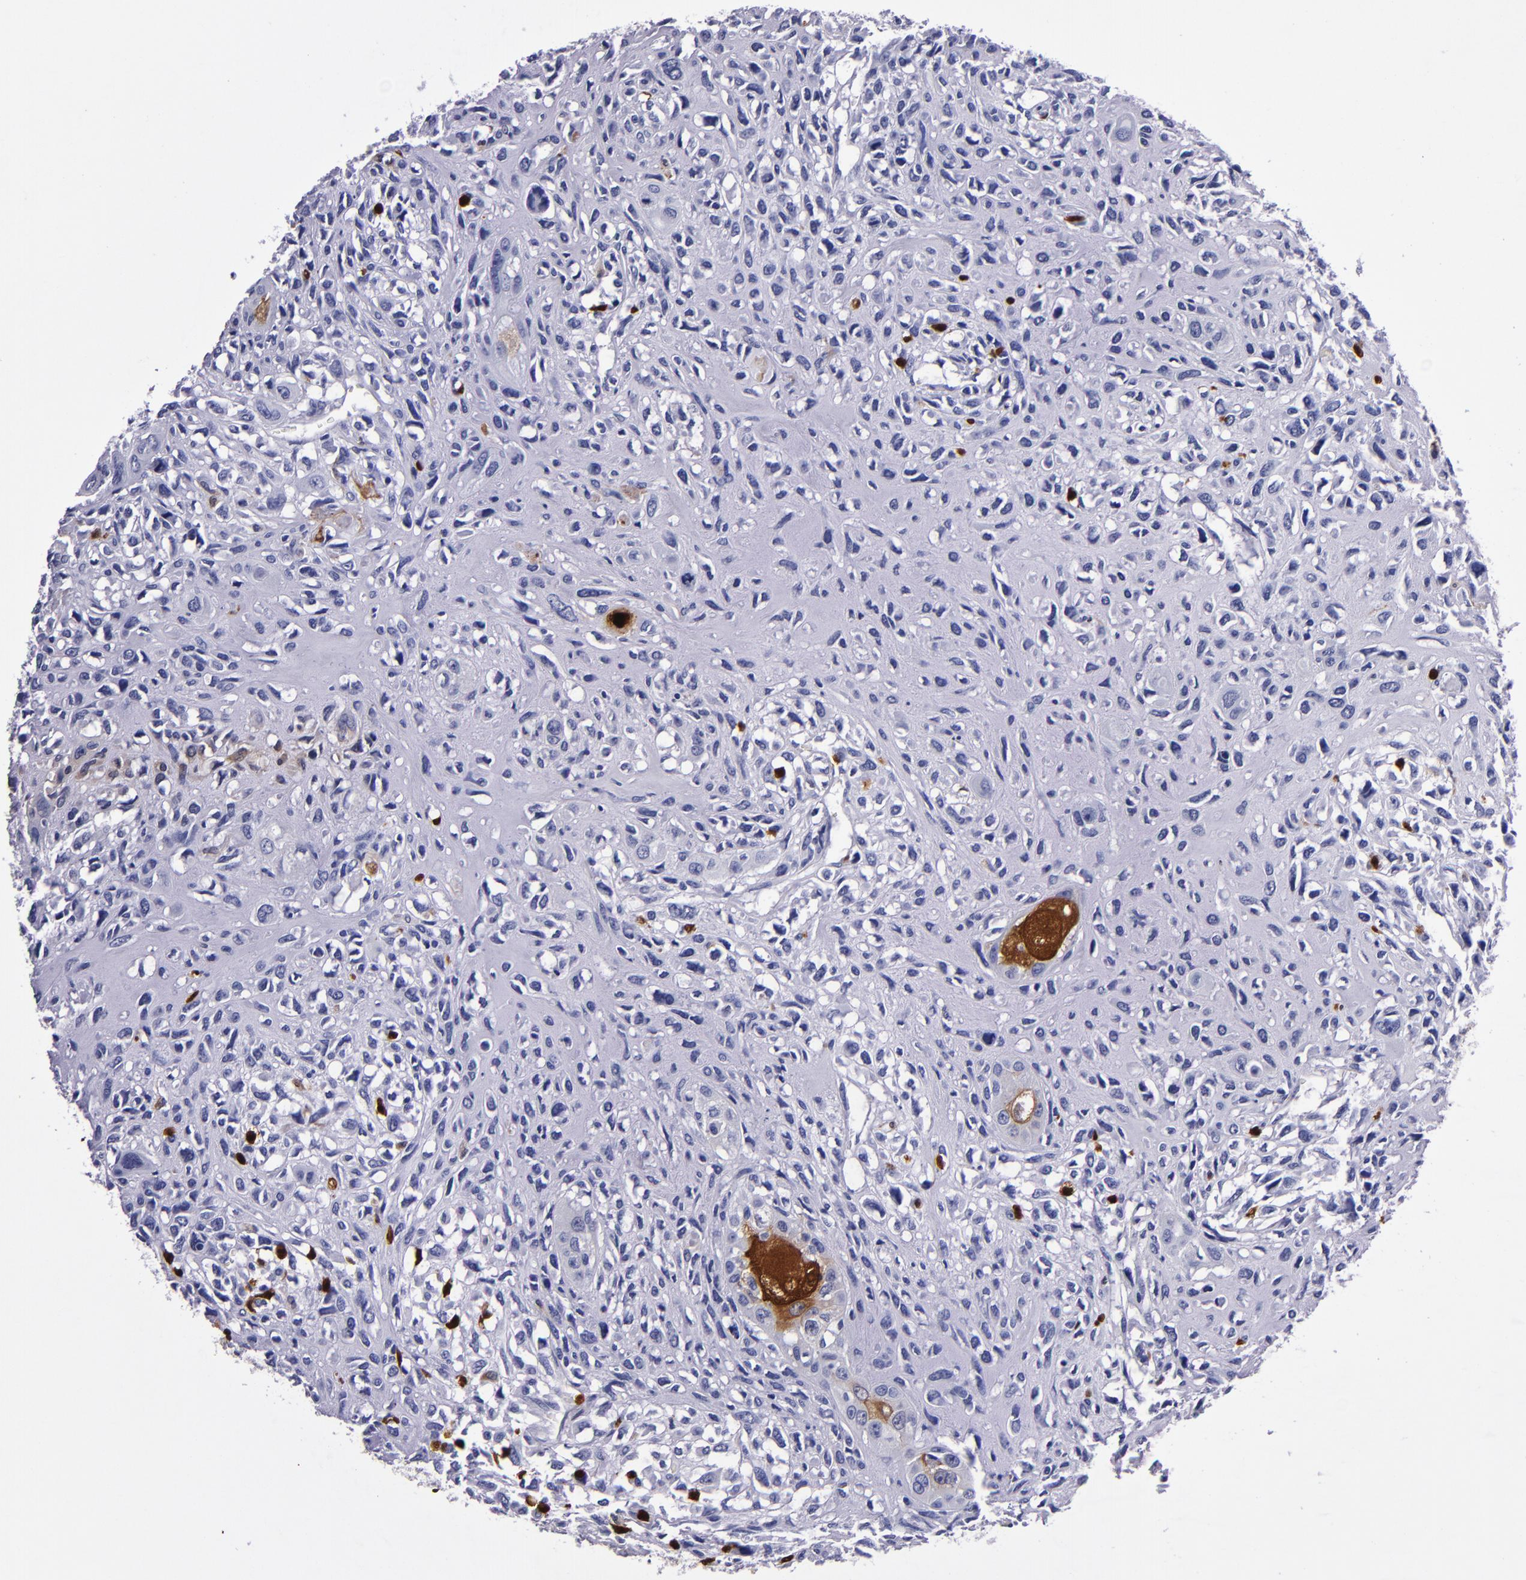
{"staining": {"intensity": "strong", "quantity": "25%-75%", "location": "cytoplasmic/membranous,nuclear"}, "tissue": "head and neck cancer", "cell_type": "Tumor cells", "image_type": "cancer", "snomed": [{"axis": "morphology", "description": "Neoplasm, malignant, NOS"}, {"axis": "topography", "description": "Salivary gland"}, {"axis": "topography", "description": "Head-Neck"}], "caption": "A brown stain highlights strong cytoplasmic/membranous and nuclear staining of a protein in malignant neoplasm (head and neck) tumor cells.", "gene": "S100A8", "patient": {"sex": "male", "age": 43}}